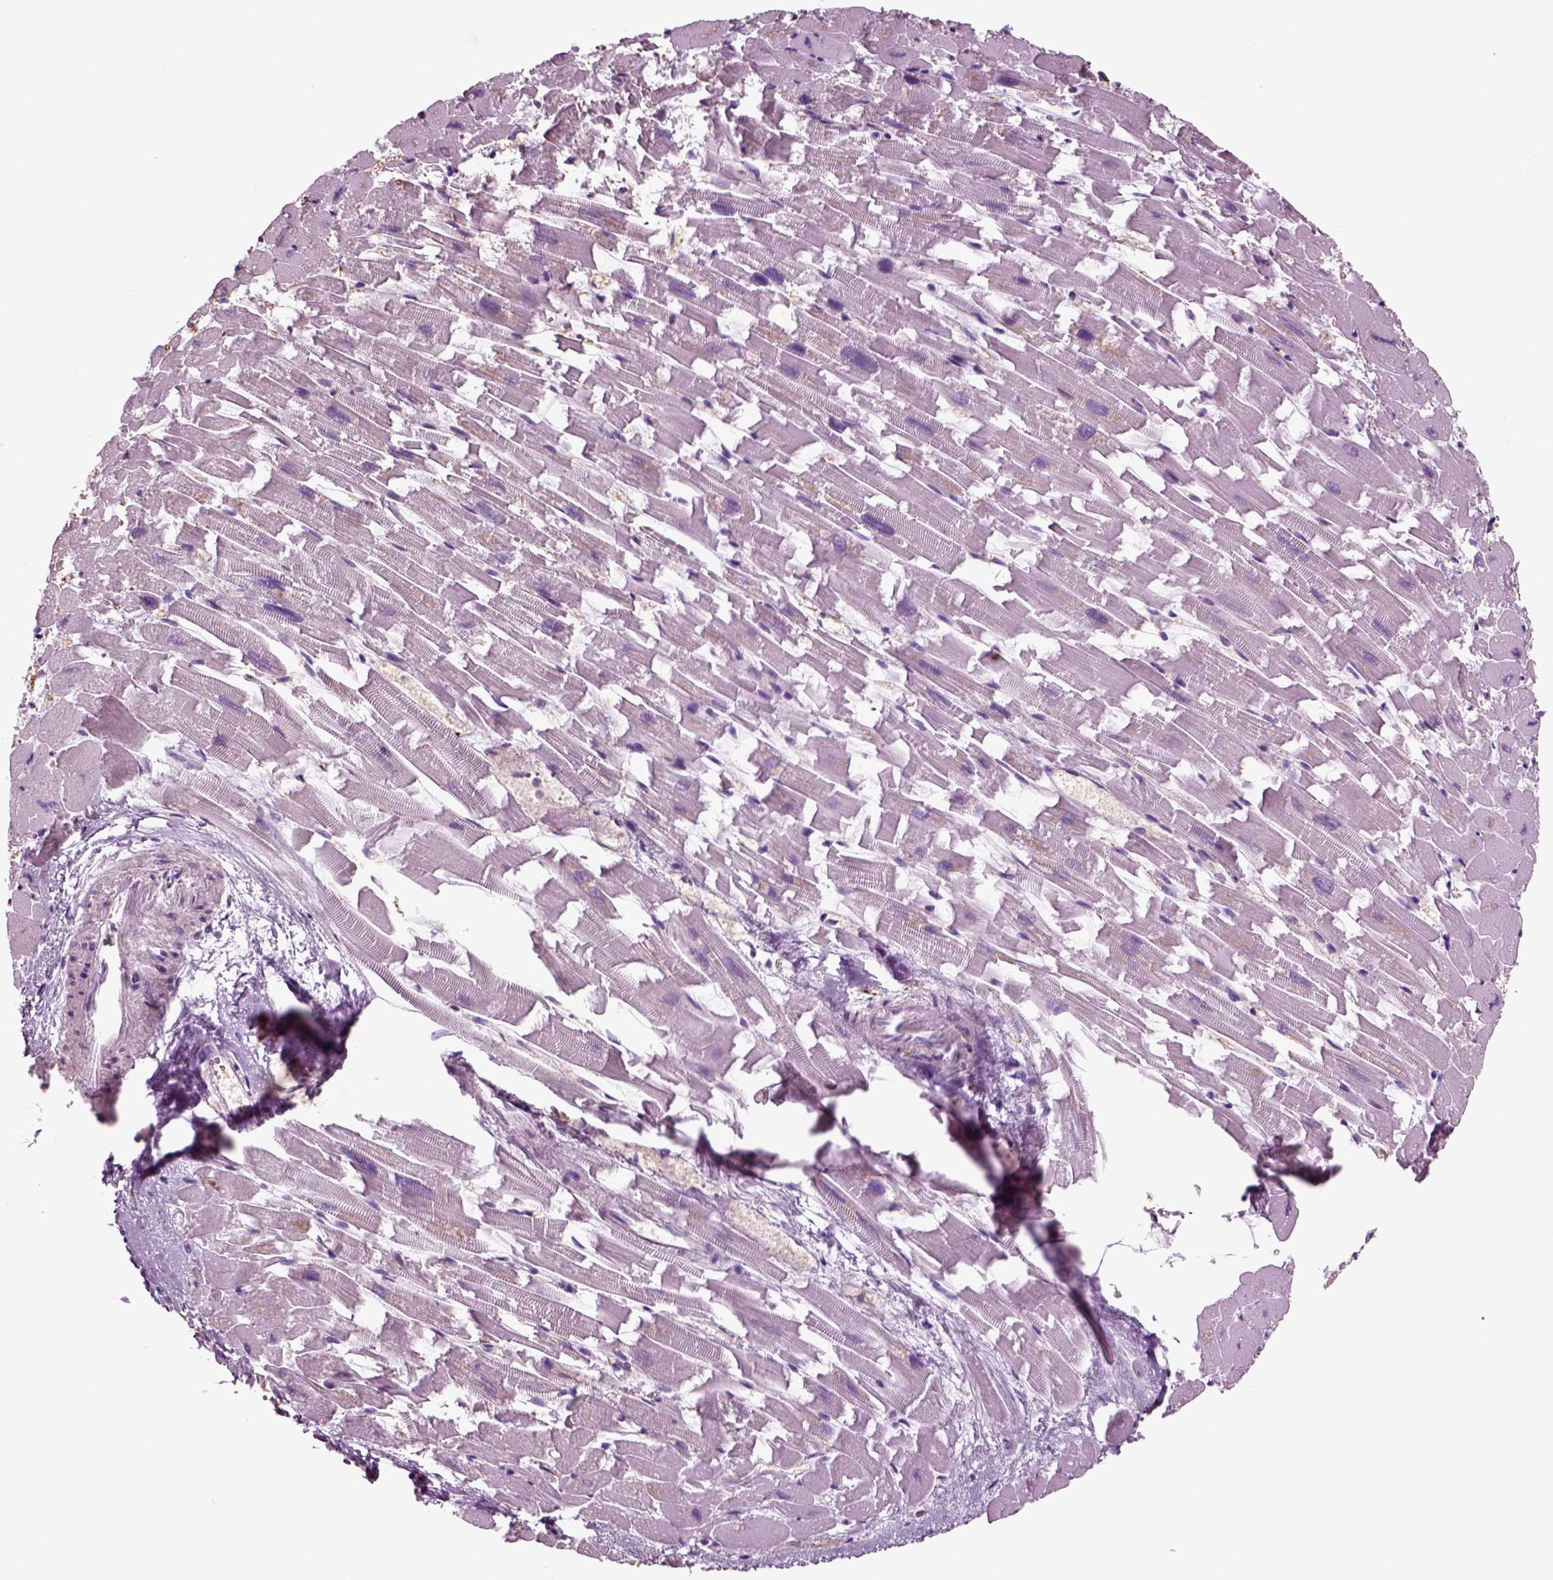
{"staining": {"intensity": "negative", "quantity": "none", "location": "none"}, "tissue": "heart muscle", "cell_type": "Cardiomyocytes", "image_type": "normal", "snomed": [{"axis": "morphology", "description": "Normal tissue, NOS"}, {"axis": "topography", "description": "Heart"}], "caption": "A high-resolution photomicrograph shows IHC staining of normal heart muscle, which shows no significant staining in cardiomyocytes.", "gene": "CHGB", "patient": {"sex": "female", "age": 64}}